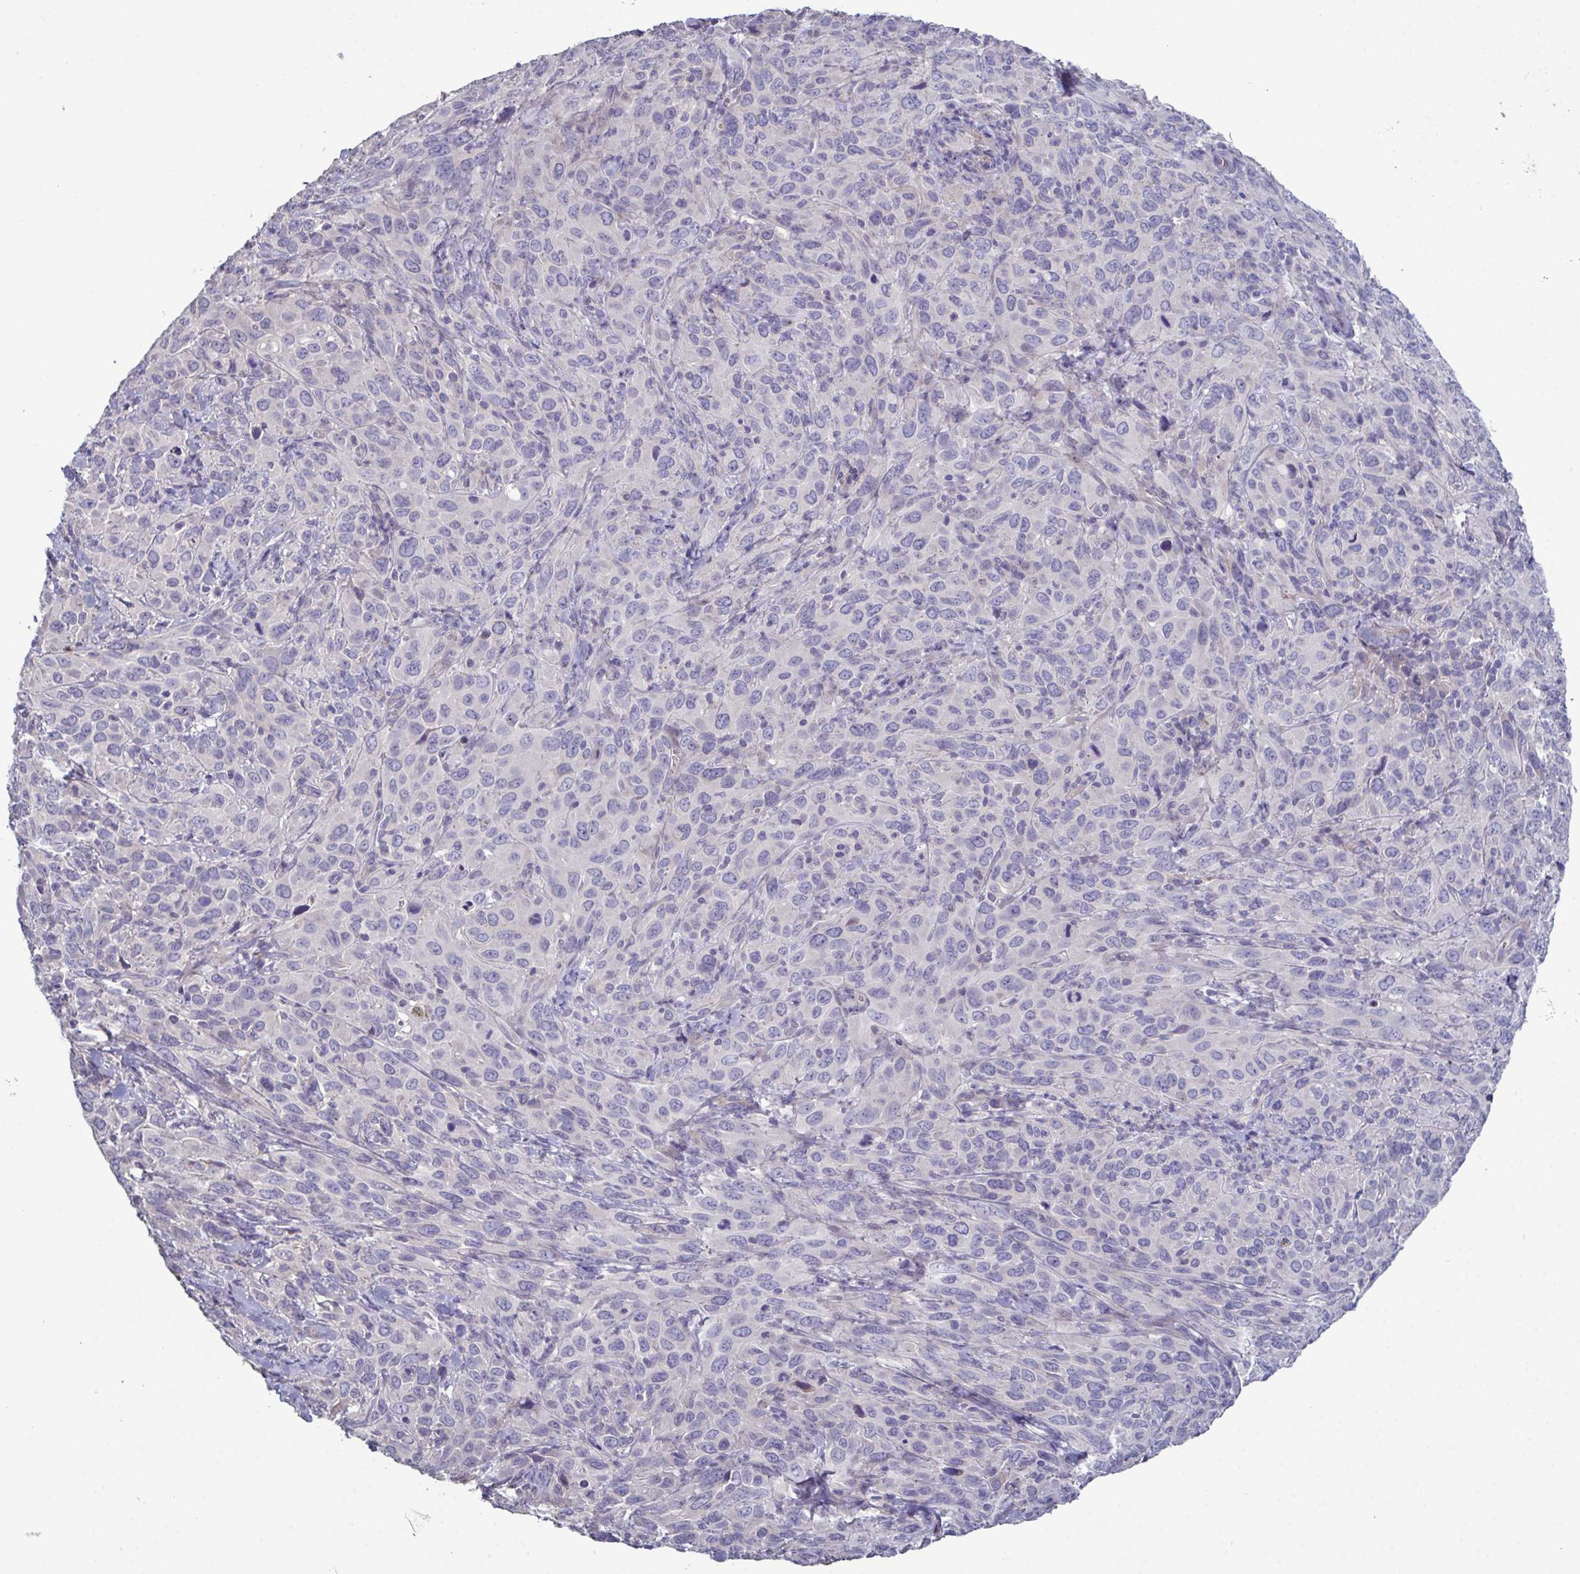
{"staining": {"intensity": "negative", "quantity": "none", "location": "none"}, "tissue": "cervical cancer", "cell_type": "Tumor cells", "image_type": "cancer", "snomed": [{"axis": "morphology", "description": "Normal tissue, NOS"}, {"axis": "morphology", "description": "Squamous cell carcinoma, NOS"}, {"axis": "topography", "description": "Cervix"}], "caption": "Protein analysis of cervical cancer shows no significant staining in tumor cells.", "gene": "GLDC", "patient": {"sex": "female", "age": 51}}